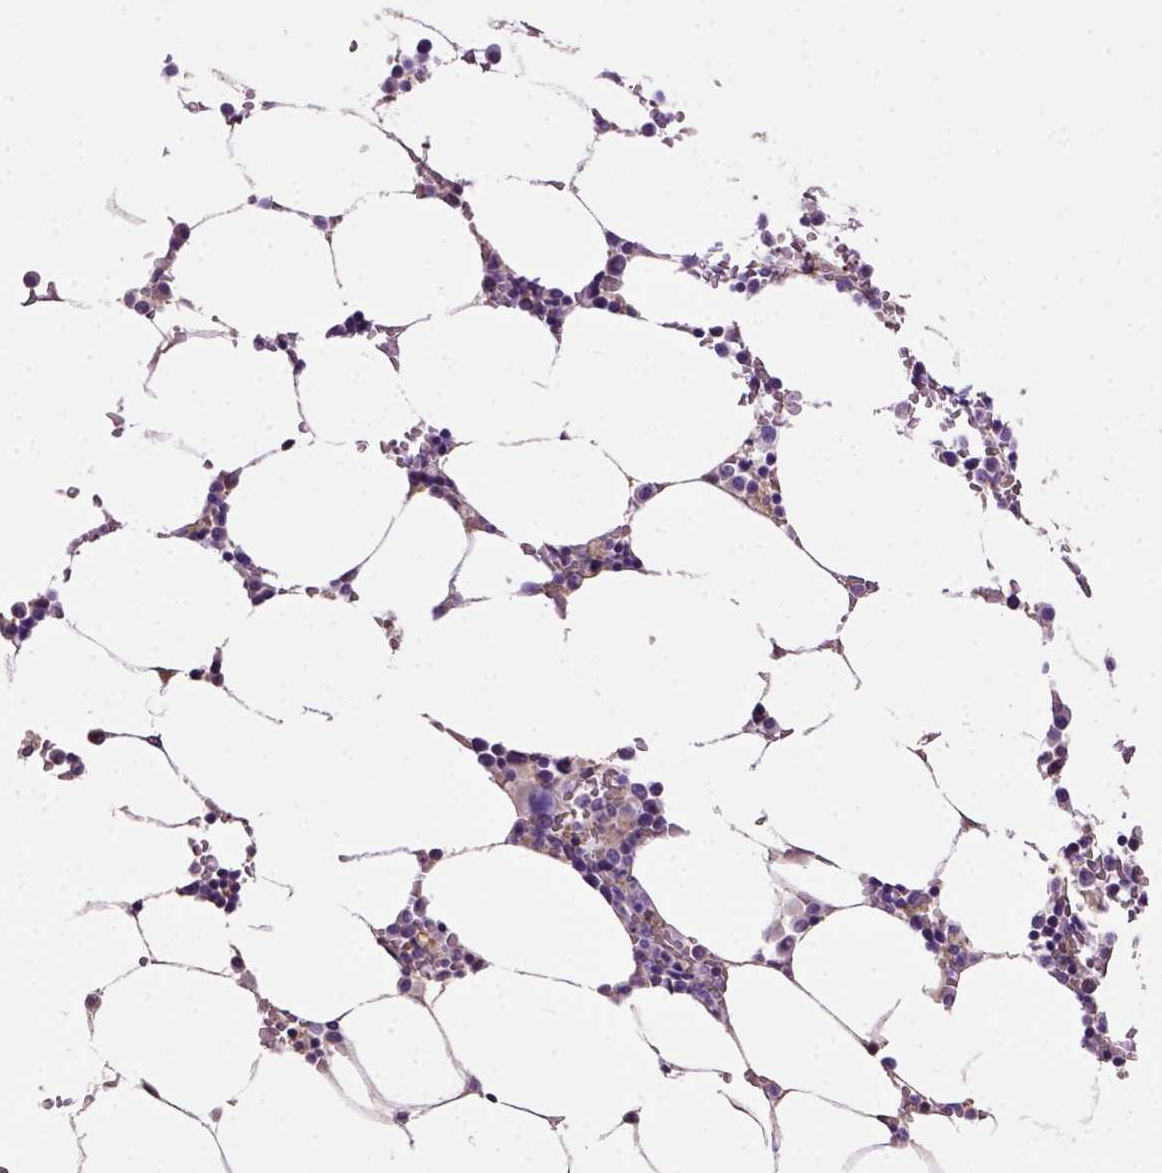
{"staining": {"intensity": "moderate", "quantity": "<25%", "location": "cytoplasmic/membranous"}, "tissue": "bone marrow", "cell_type": "Hematopoietic cells", "image_type": "normal", "snomed": [{"axis": "morphology", "description": "Normal tissue, NOS"}, {"axis": "topography", "description": "Bone marrow"}], "caption": "Approximately <25% of hematopoietic cells in normal human bone marrow show moderate cytoplasmic/membranous protein expression as visualized by brown immunohistochemical staining.", "gene": "DEPDC1B", "patient": {"sex": "female", "age": 52}}